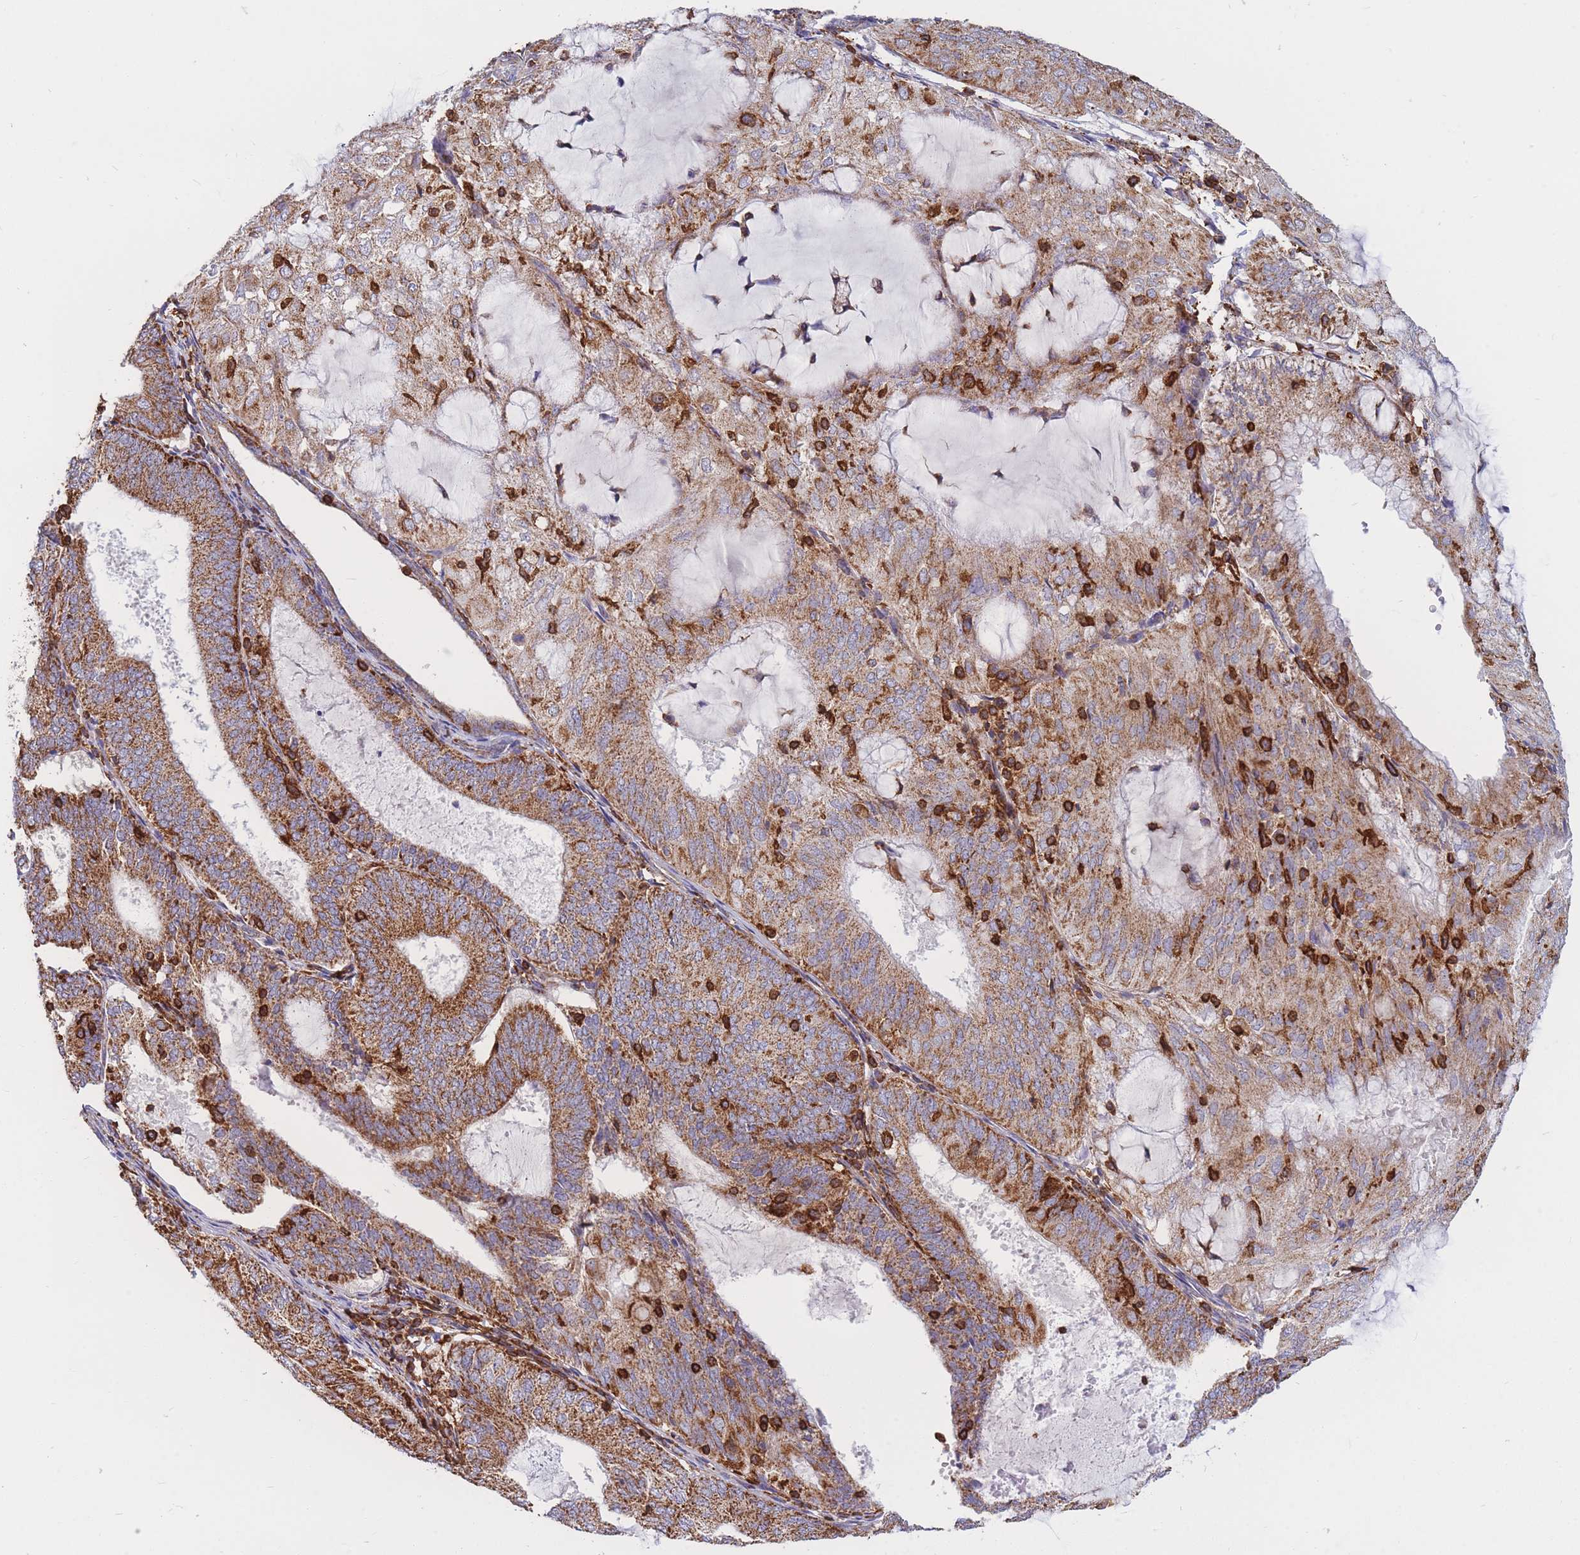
{"staining": {"intensity": "moderate", "quantity": ">75%", "location": "cytoplasmic/membranous"}, "tissue": "endometrial cancer", "cell_type": "Tumor cells", "image_type": "cancer", "snomed": [{"axis": "morphology", "description": "Adenocarcinoma, NOS"}, {"axis": "topography", "description": "Endometrium"}], "caption": "Protein staining by immunohistochemistry displays moderate cytoplasmic/membranous staining in about >75% of tumor cells in endometrial cancer. Nuclei are stained in blue.", "gene": "MRPL54", "patient": {"sex": "female", "age": 81}}